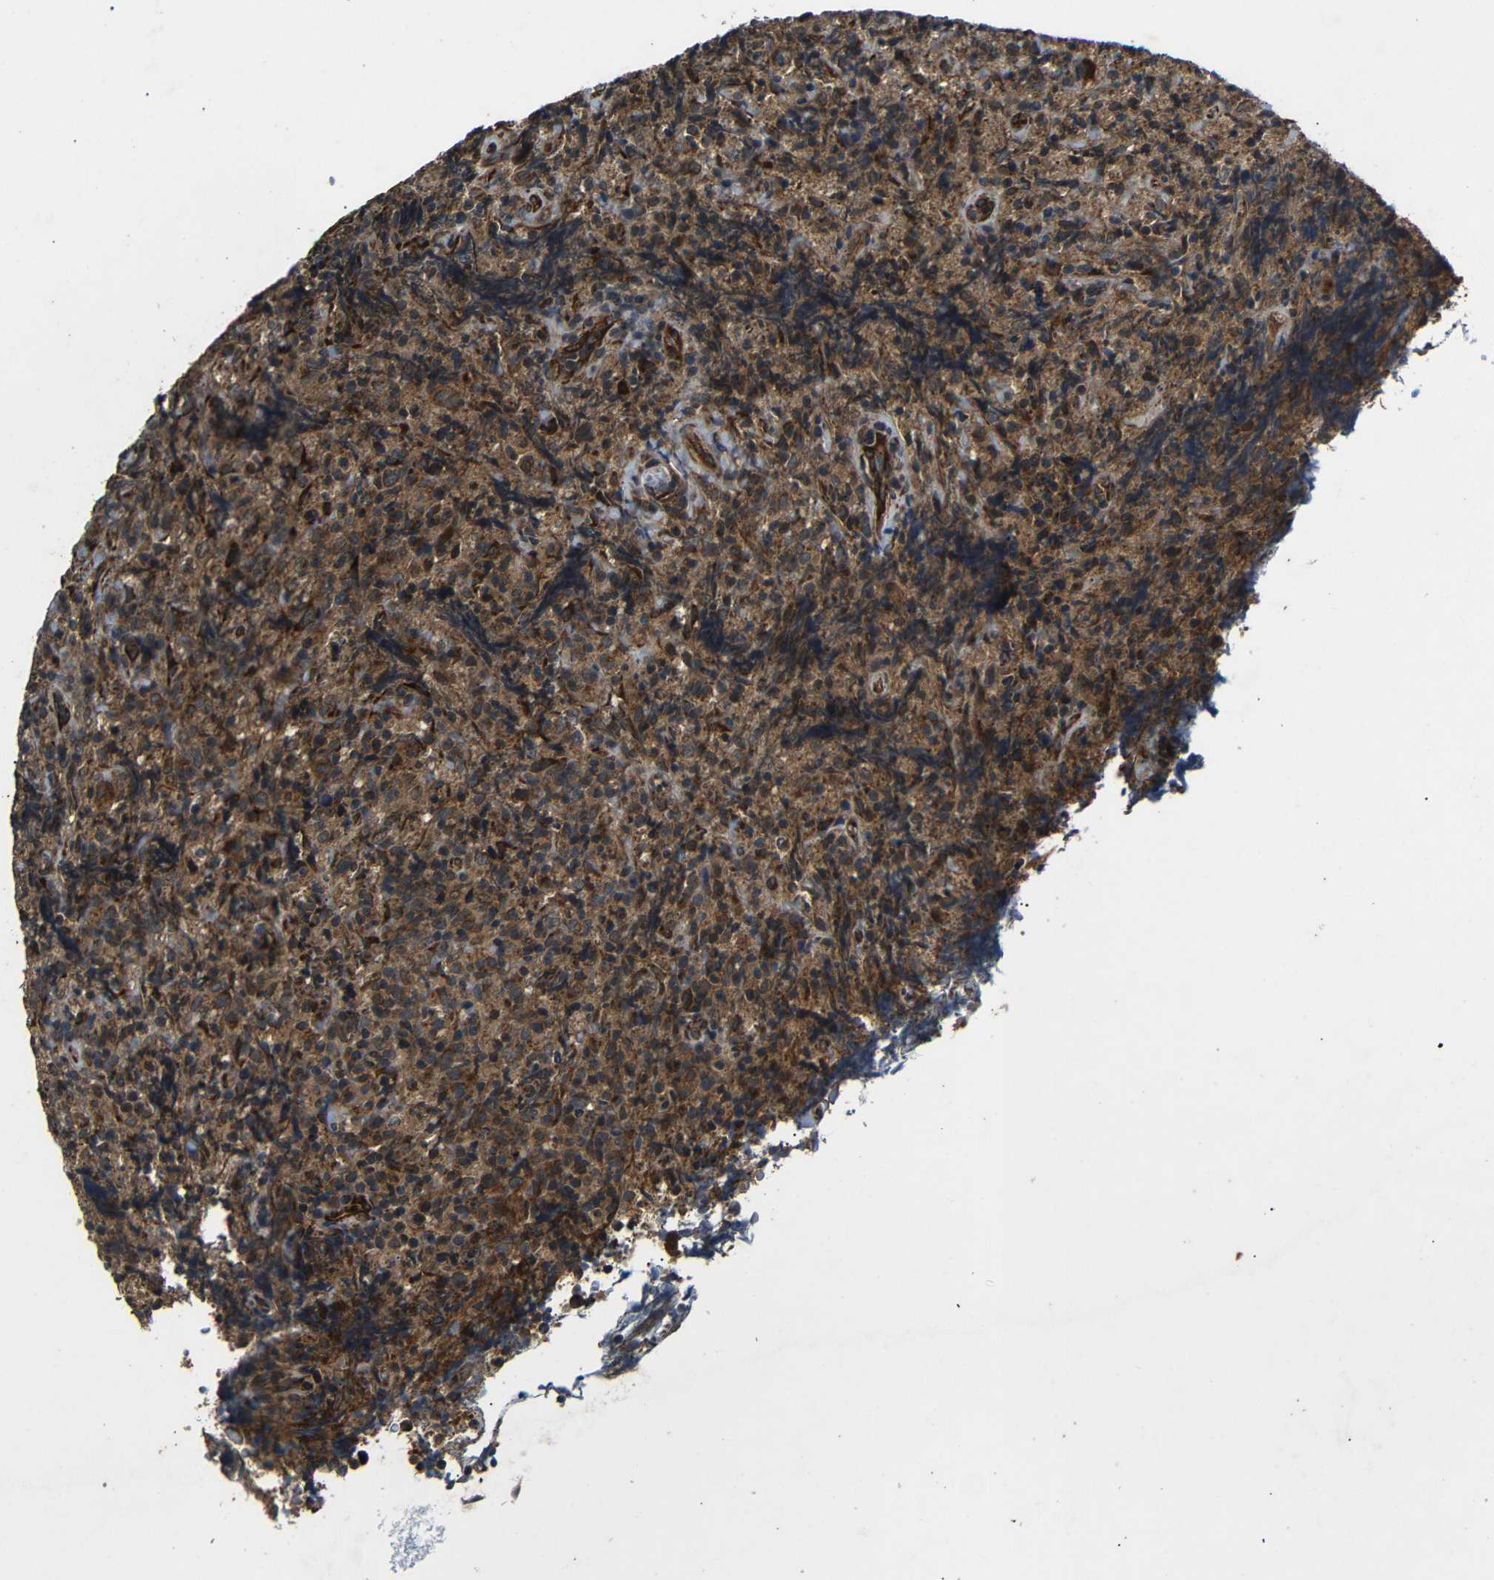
{"staining": {"intensity": "moderate", "quantity": ">75%", "location": "cytoplasmic/membranous"}, "tissue": "lymphoma", "cell_type": "Tumor cells", "image_type": "cancer", "snomed": [{"axis": "morphology", "description": "Malignant lymphoma, non-Hodgkin's type, High grade"}, {"axis": "topography", "description": "Tonsil"}], "caption": "High-power microscopy captured an immunohistochemistry image of malignant lymphoma, non-Hodgkin's type (high-grade), revealing moderate cytoplasmic/membranous staining in about >75% of tumor cells.", "gene": "TRPC1", "patient": {"sex": "female", "age": 36}}